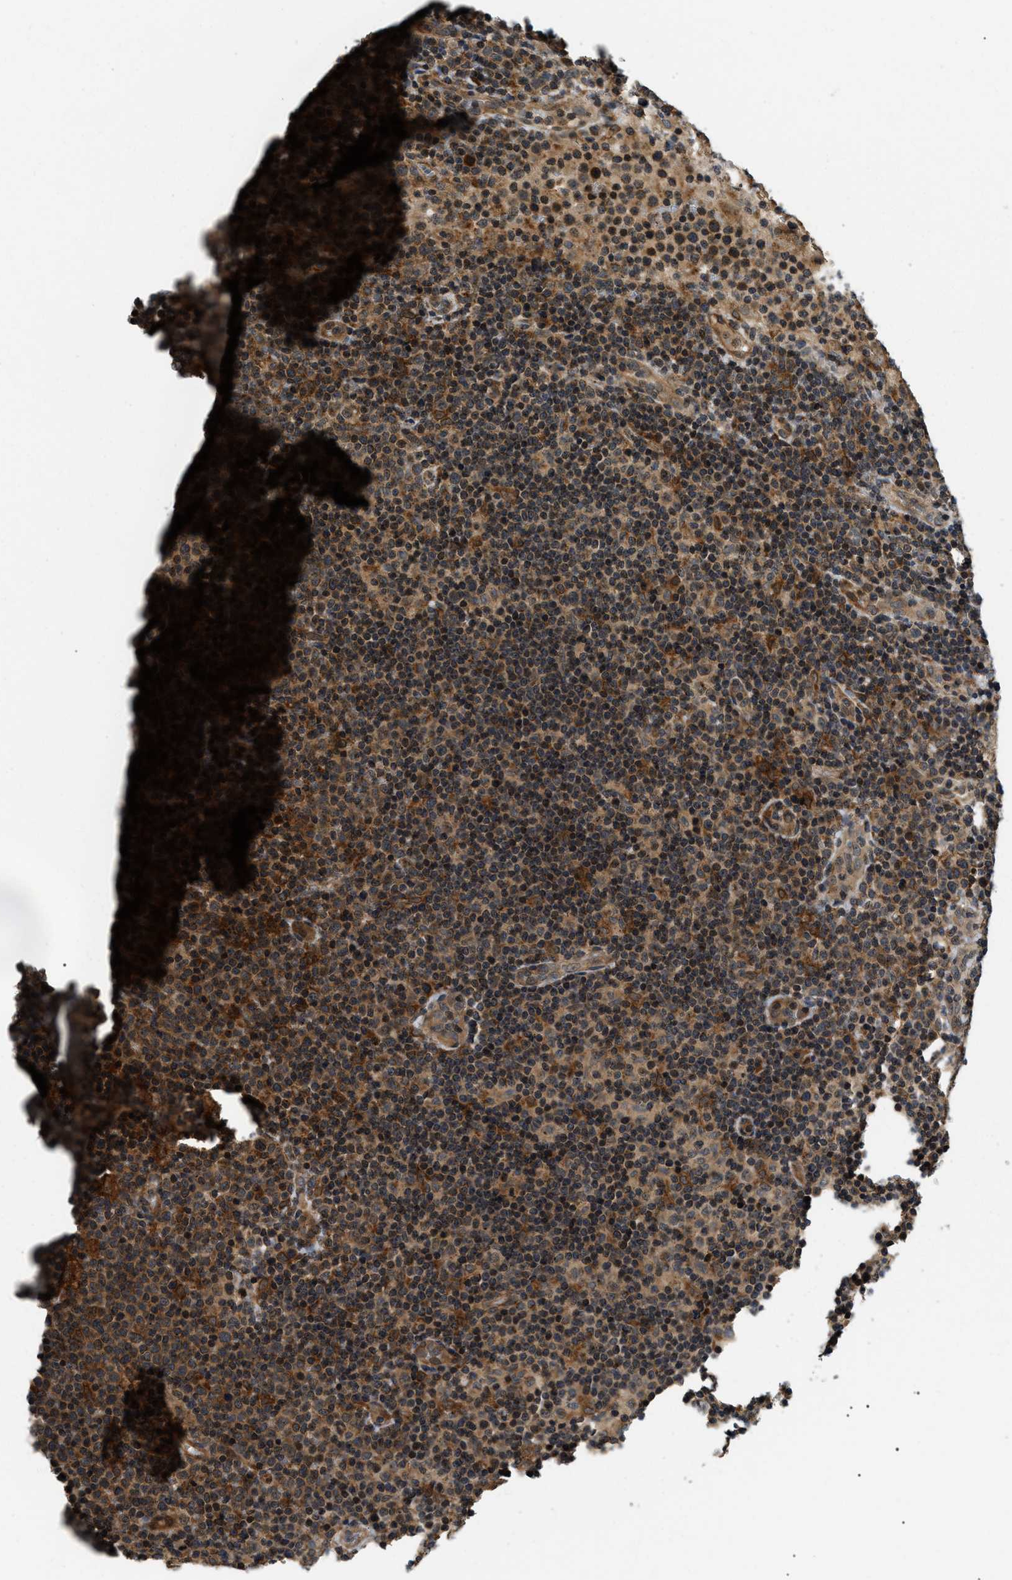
{"staining": {"intensity": "moderate", "quantity": "25%-75%", "location": "cytoplasmic/membranous"}, "tissue": "lymphoma", "cell_type": "Tumor cells", "image_type": "cancer", "snomed": [{"axis": "morphology", "description": "Malignant lymphoma, non-Hodgkin's type, High grade"}, {"axis": "topography", "description": "Lymph node"}], "caption": "Moderate cytoplasmic/membranous positivity is identified in approximately 25%-75% of tumor cells in lymphoma.", "gene": "ATP6AP1", "patient": {"sex": "male", "age": 61}}